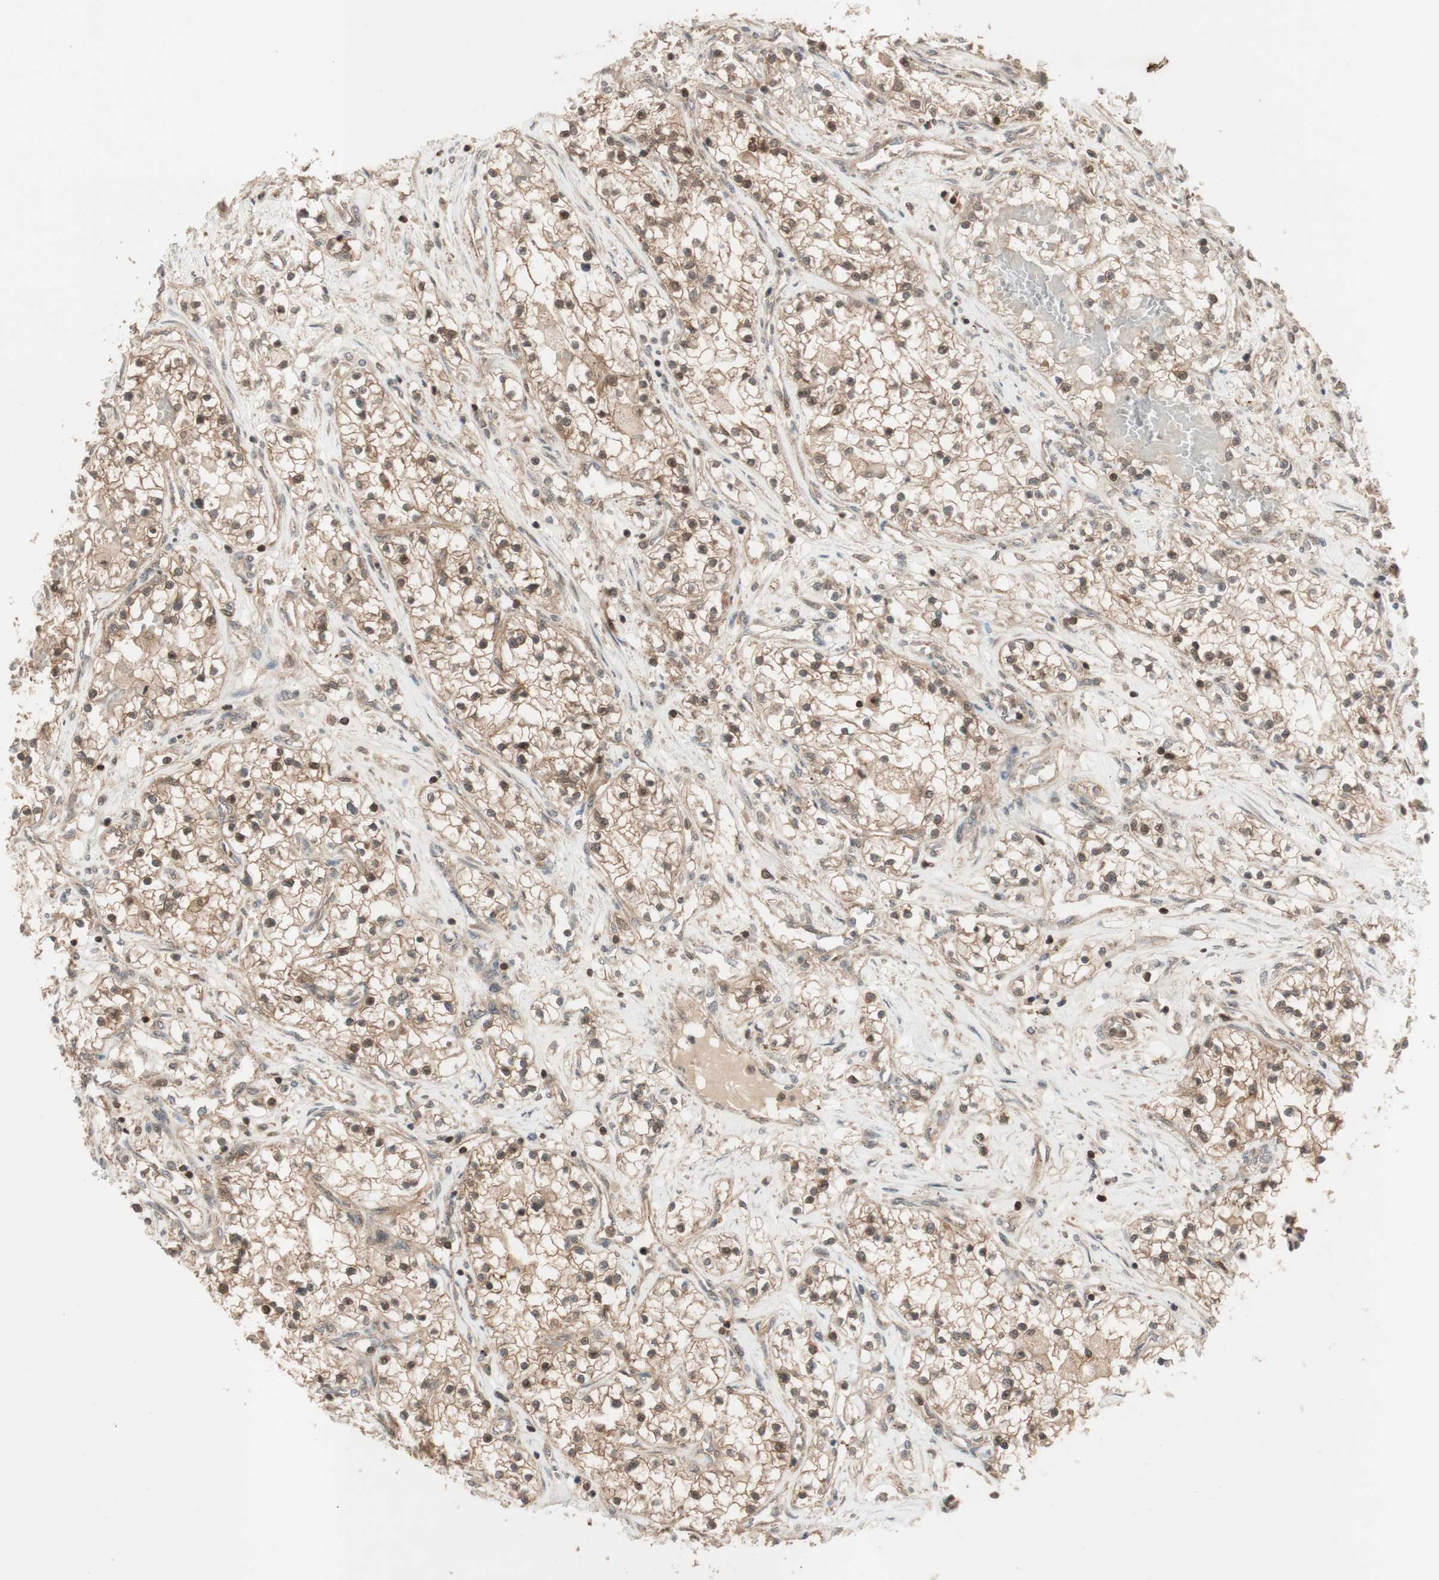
{"staining": {"intensity": "moderate", "quantity": ">75%", "location": "cytoplasmic/membranous"}, "tissue": "renal cancer", "cell_type": "Tumor cells", "image_type": "cancer", "snomed": [{"axis": "morphology", "description": "Adenocarcinoma, NOS"}, {"axis": "topography", "description": "Kidney"}], "caption": "The immunohistochemical stain highlights moderate cytoplasmic/membranous positivity in tumor cells of renal adenocarcinoma tissue. Immunohistochemistry (ihc) stains the protein of interest in brown and the nuclei are stained blue.", "gene": "EPHA8", "patient": {"sex": "male", "age": 68}}